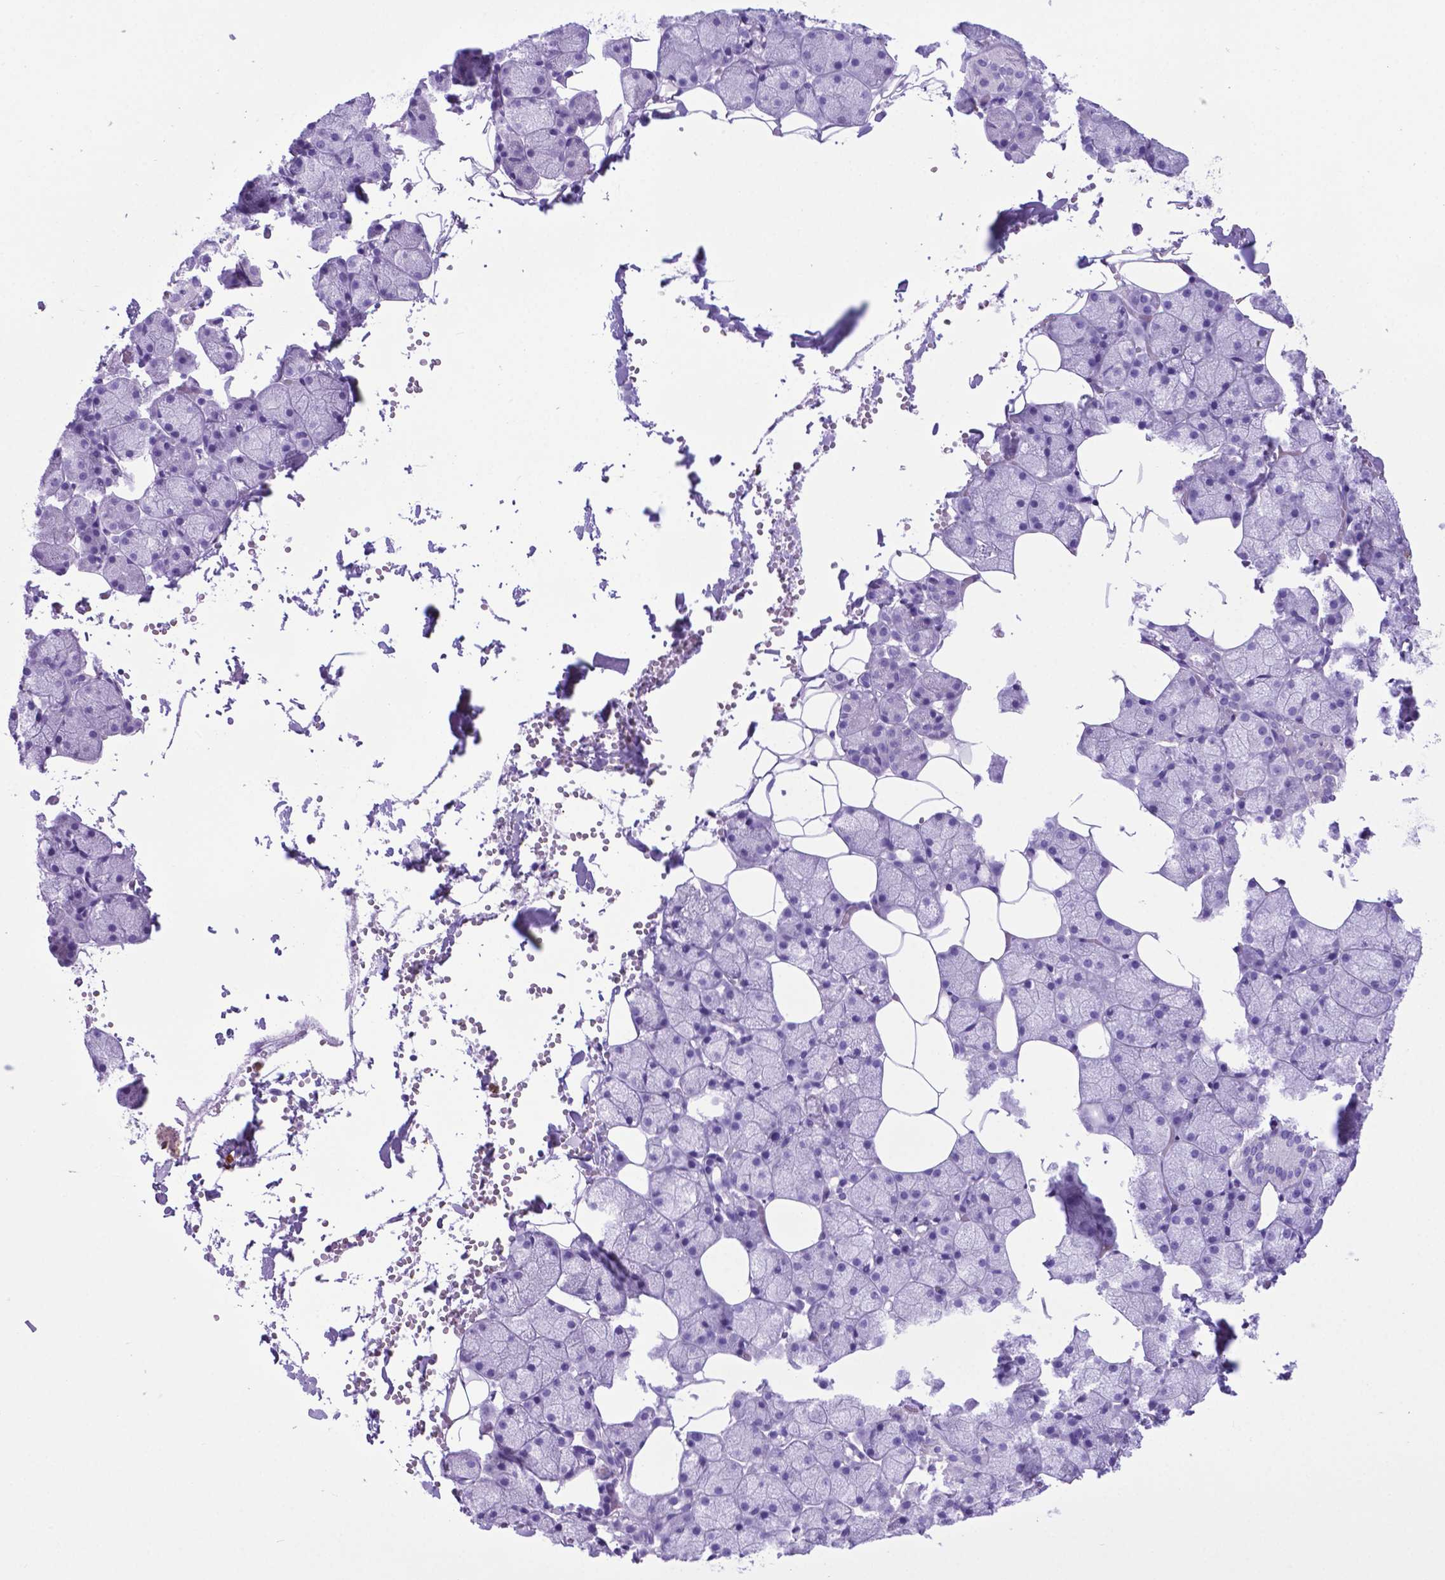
{"staining": {"intensity": "negative", "quantity": "none", "location": "none"}, "tissue": "salivary gland", "cell_type": "Glandular cells", "image_type": "normal", "snomed": [{"axis": "morphology", "description": "Normal tissue, NOS"}, {"axis": "topography", "description": "Salivary gland"}], "caption": "This is an immunohistochemistry (IHC) micrograph of normal human salivary gland. There is no expression in glandular cells.", "gene": "LZTR1", "patient": {"sex": "male", "age": 38}}